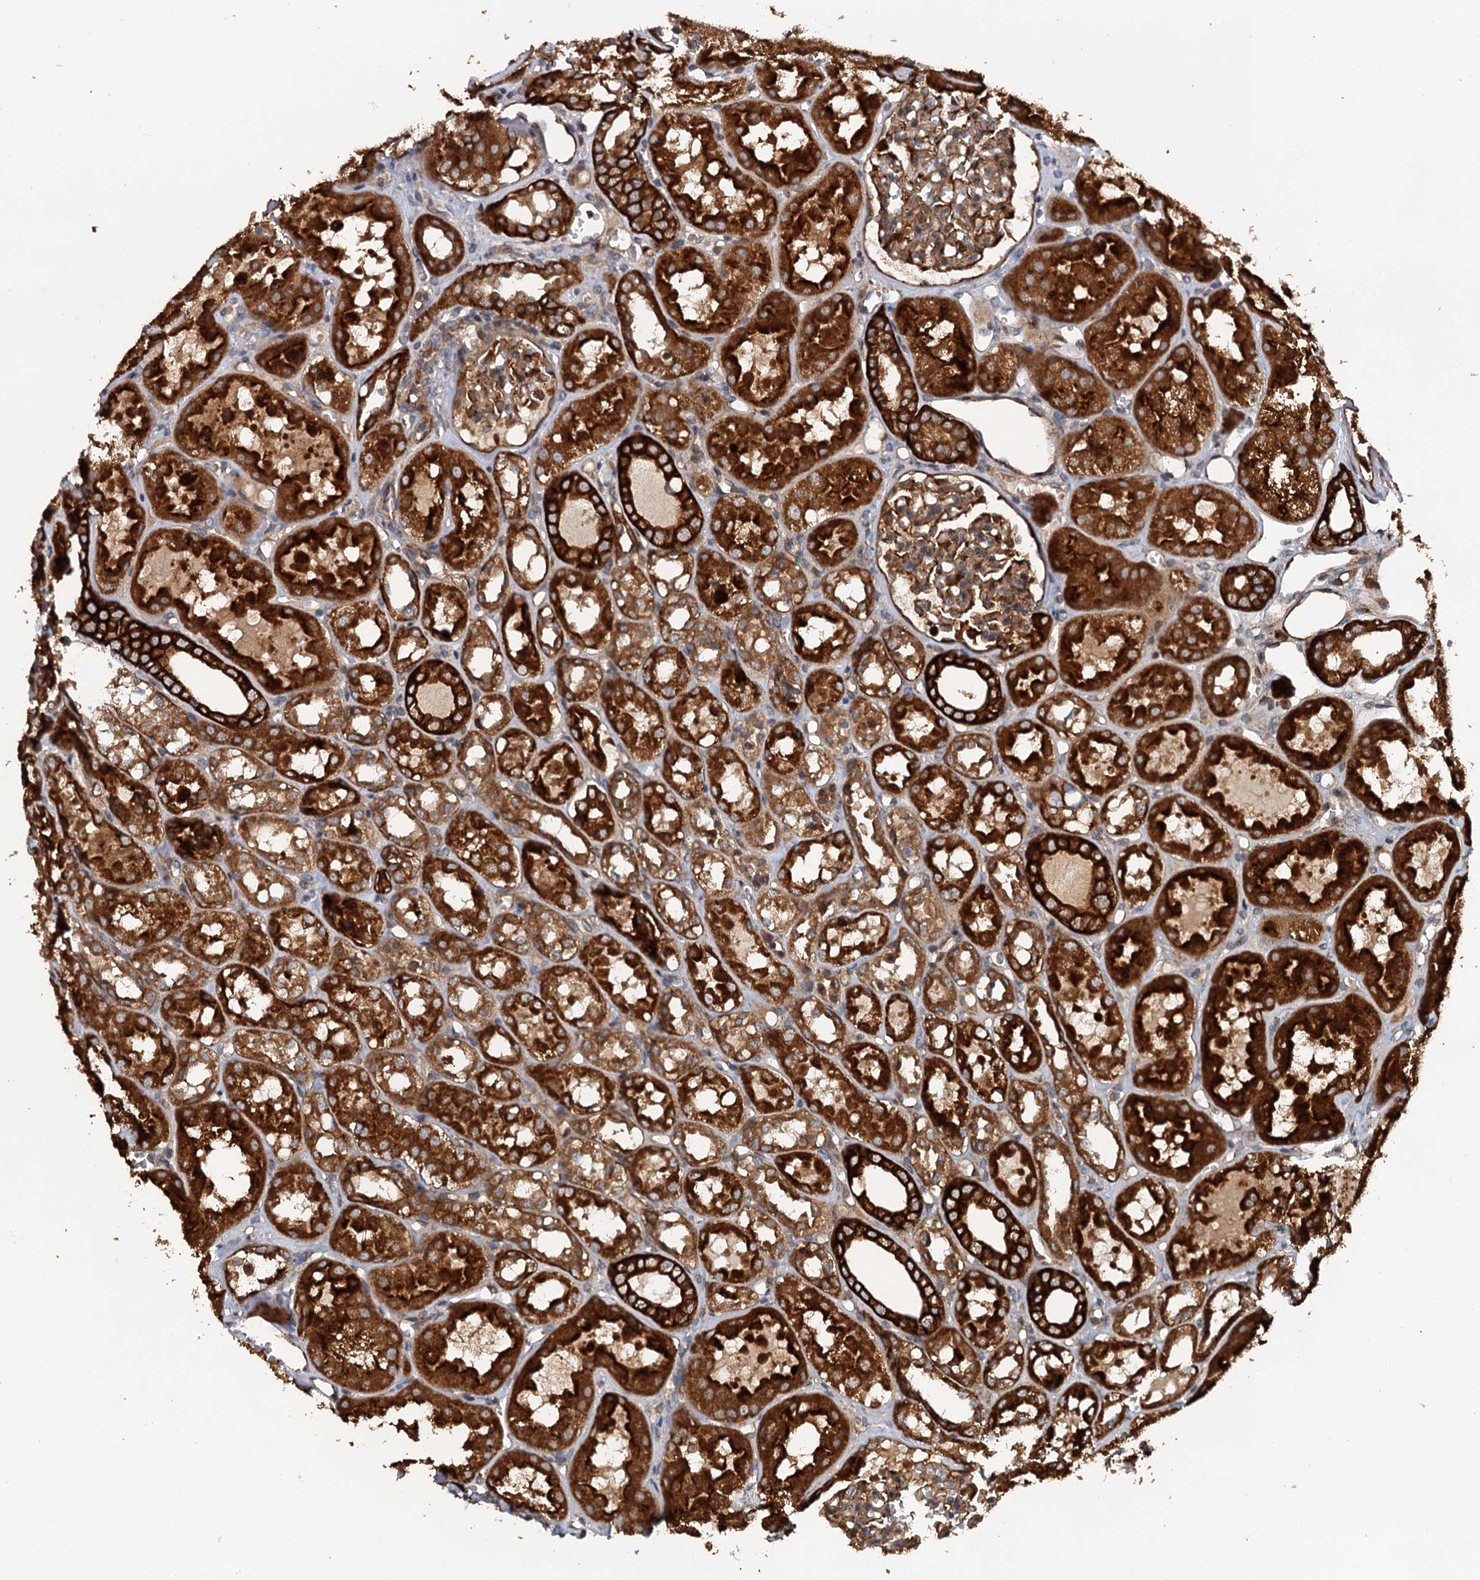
{"staining": {"intensity": "weak", "quantity": ">75%", "location": "cytoplasmic/membranous"}, "tissue": "kidney", "cell_type": "Cells in glomeruli", "image_type": "normal", "snomed": [{"axis": "morphology", "description": "Normal tissue, NOS"}, {"axis": "topography", "description": "Kidney"}], "caption": "A high-resolution micrograph shows immunohistochemistry staining of normal kidney, which reveals weak cytoplasmic/membranous expression in approximately >75% of cells in glomeruli. Nuclei are stained in blue.", "gene": "LRRK2", "patient": {"sex": "male", "age": 16}}